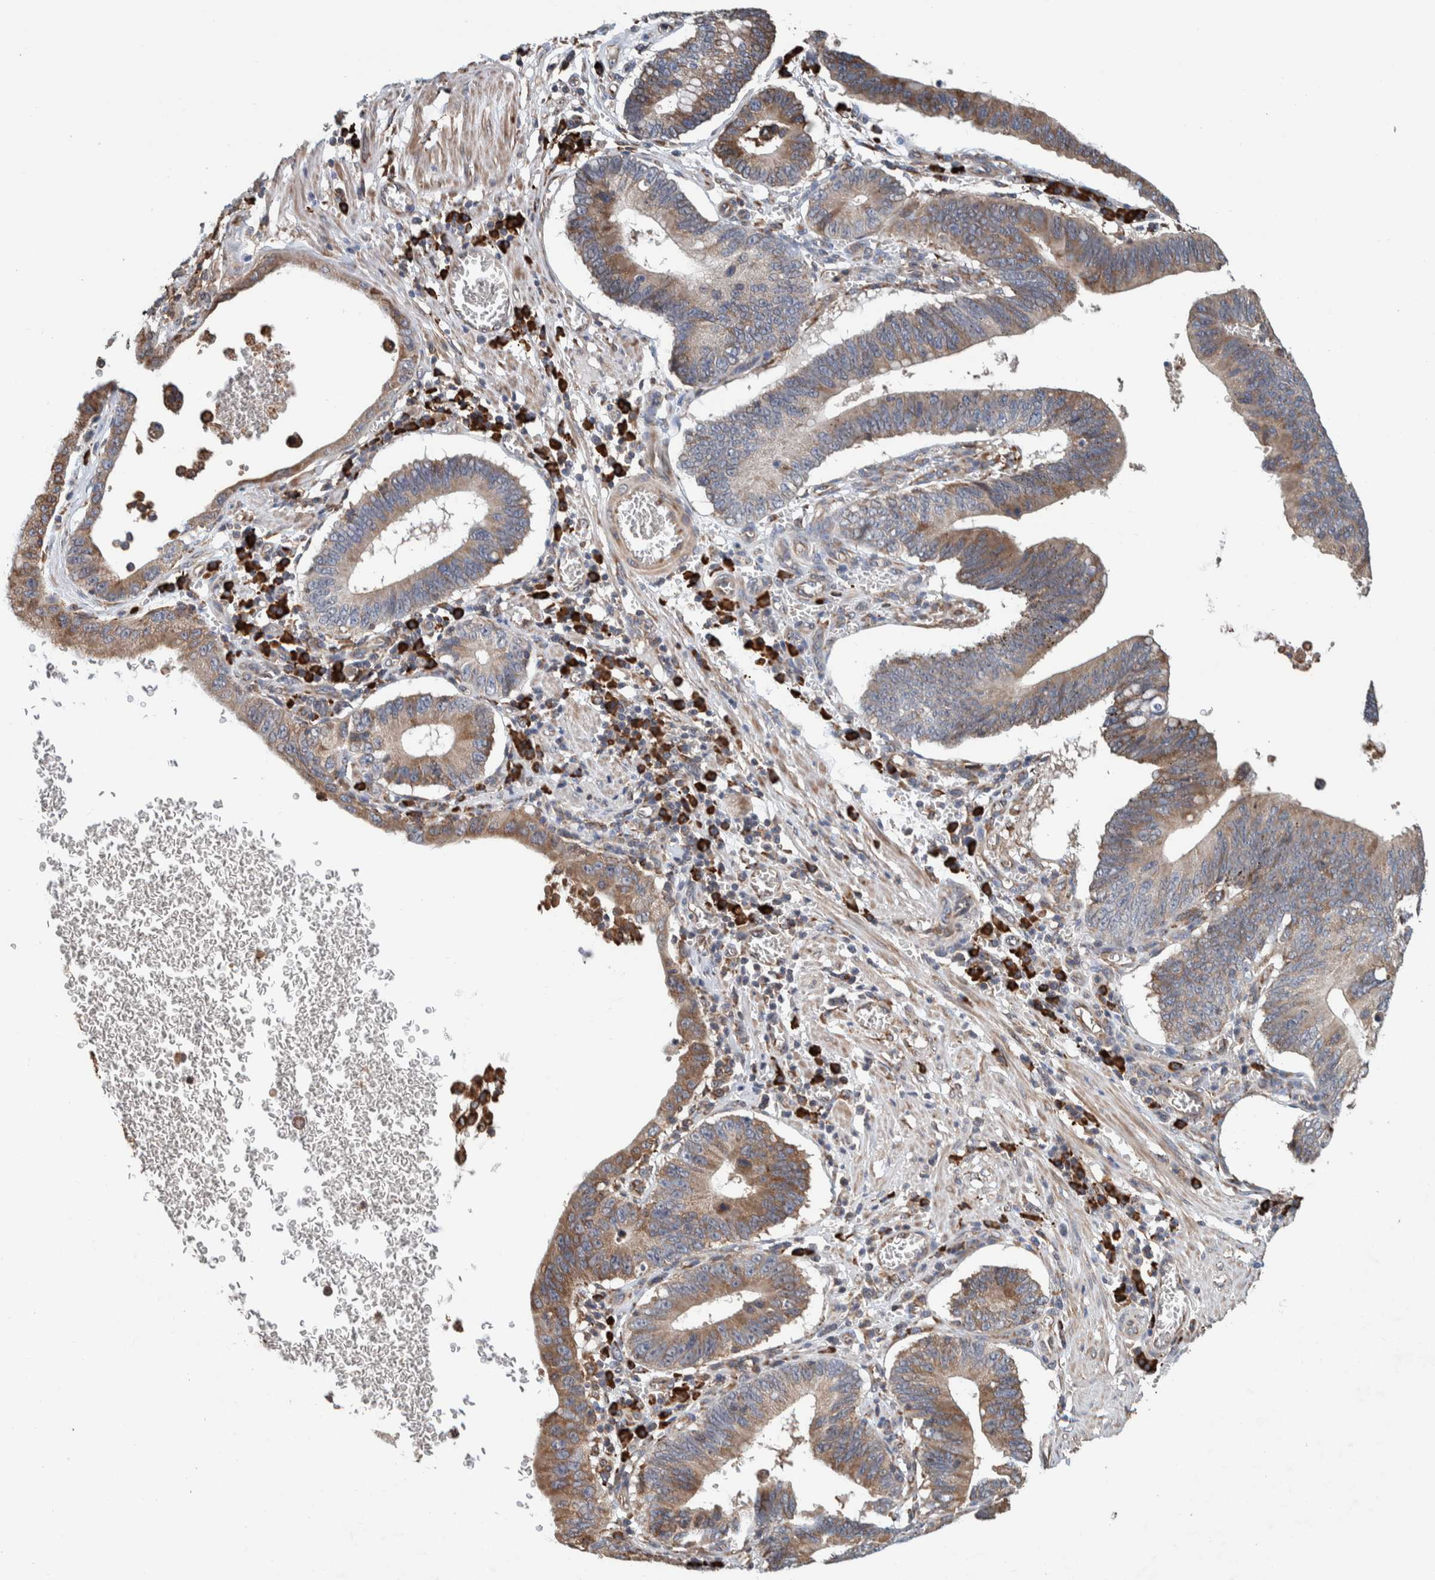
{"staining": {"intensity": "moderate", "quantity": ">75%", "location": "cytoplasmic/membranous"}, "tissue": "stomach cancer", "cell_type": "Tumor cells", "image_type": "cancer", "snomed": [{"axis": "morphology", "description": "Adenocarcinoma, NOS"}, {"axis": "topography", "description": "Stomach"}, {"axis": "topography", "description": "Gastric cardia"}], "caption": "A medium amount of moderate cytoplasmic/membranous staining is seen in approximately >75% of tumor cells in adenocarcinoma (stomach) tissue.", "gene": "PLA2G3", "patient": {"sex": "male", "age": 59}}